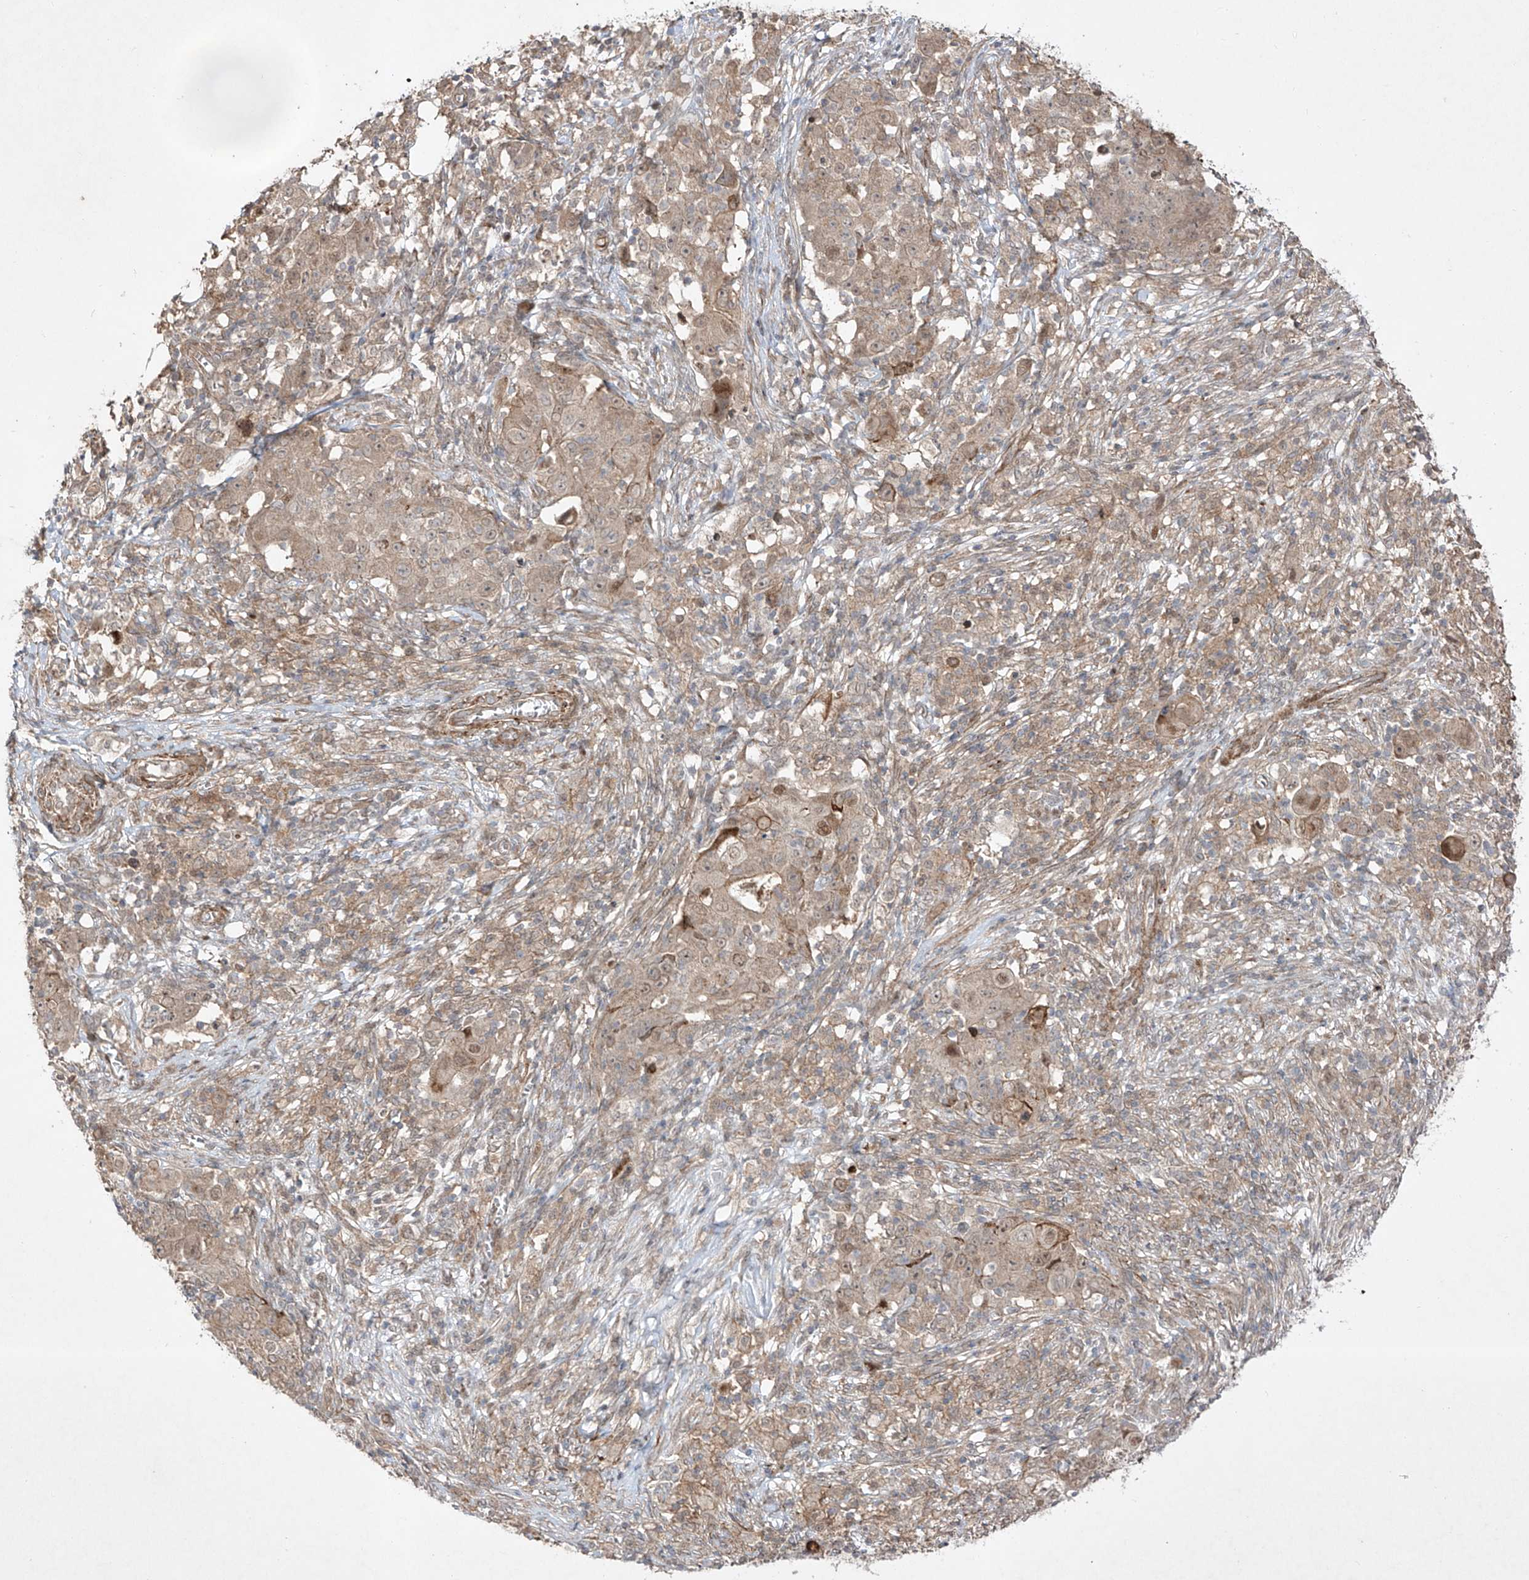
{"staining": {"intensity": "weak", "quantity": "25%-75%", "location": "cytoplasmic/membranous,nuclear"}, "tissue": "ovarian cancer", "cell_type": "Tumor cells", "image_type": "cancer", "snomed": [{"axis": "morphology", "description": "Carcinoma, endometroid"}, {"axis": "topography", "description": "Ovary"}], "caption": "Human ovarian cancer stained with a protein marker displays weak staining in tumor cells.", "gene": "KDM1B", "patient": {"sex": "female", "age": 42}}